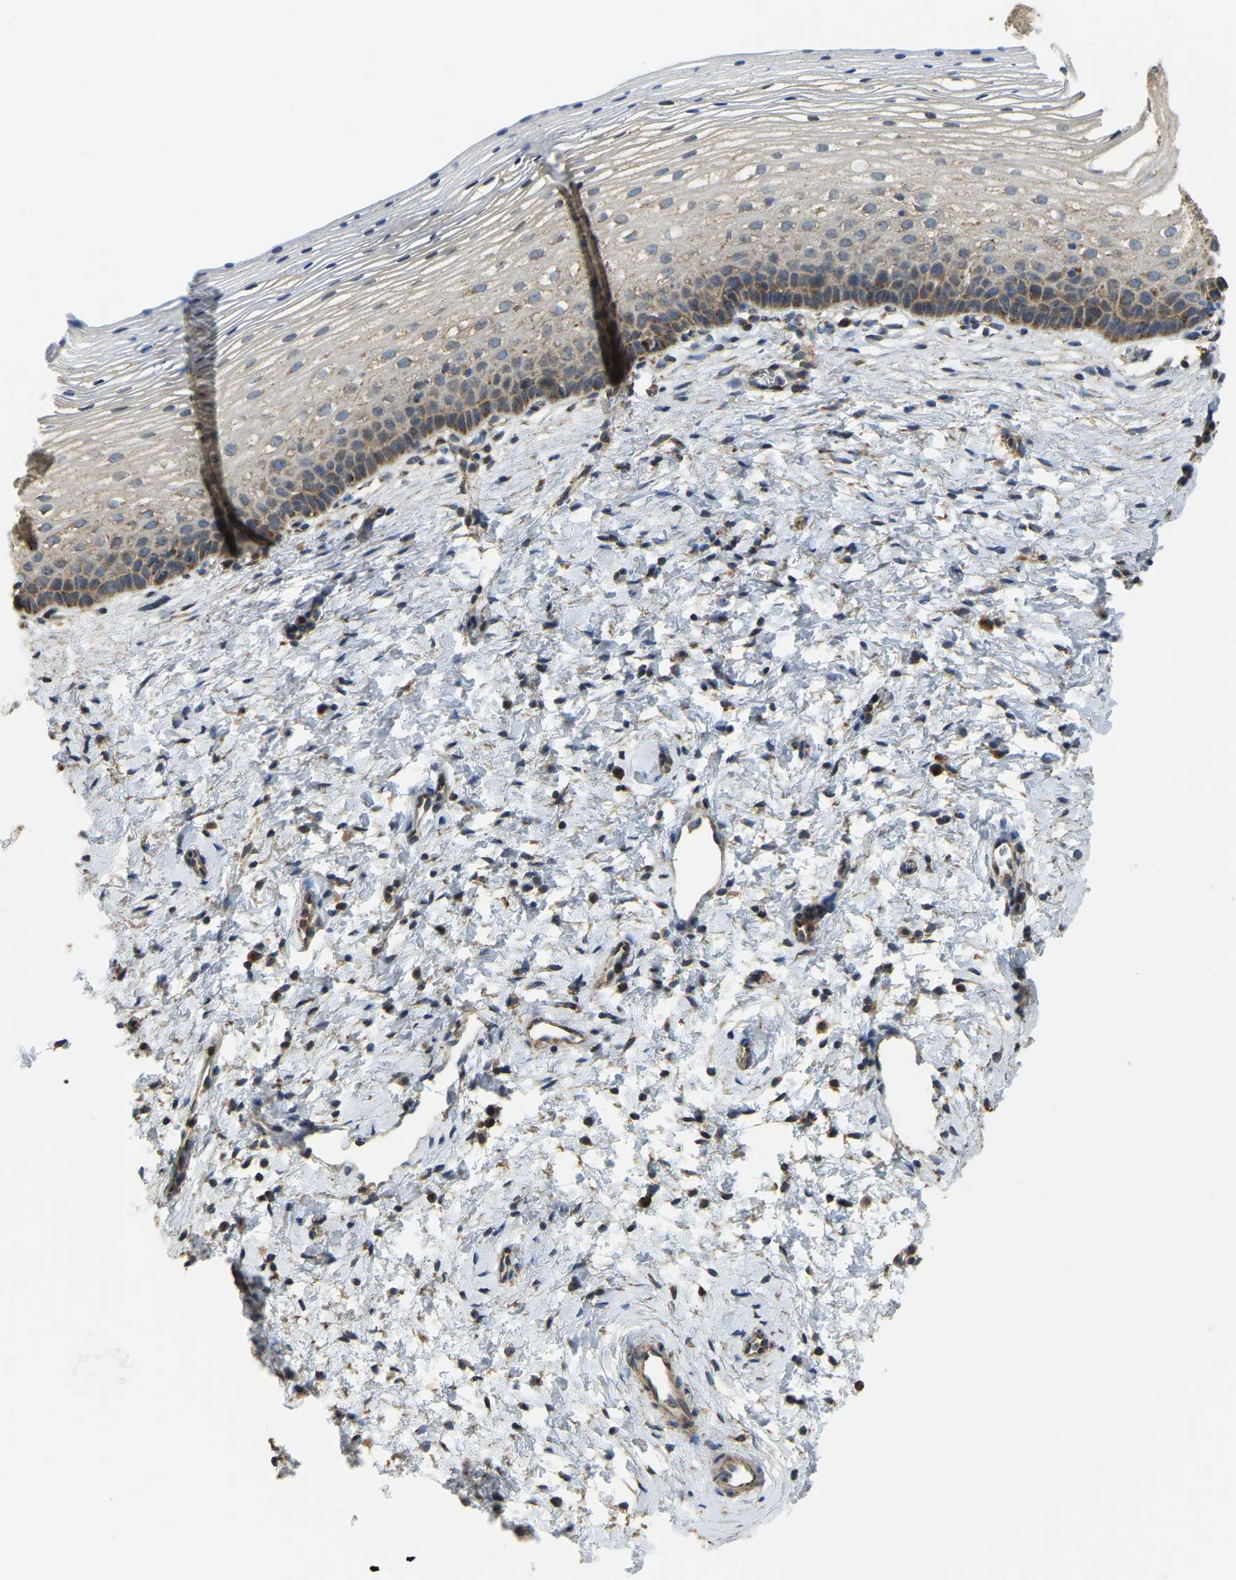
{"staining": {"intensity": "moderate", "quantity": ">75%", "location": "cytoplasmic/membranous"}, "tissue": "cervix", "cell_type": "Glandular cells", "image_type": "normal", "snomed": [{"axis": "morphology", "description": "Normal tissue, NOS"}, {"axis": "topography", "description": "Cervix"}], "caption": "A brown stain labels moderate cytoplasmic/membranous expression of a protein in glandular cells of normal human cervix. (IHC, brightfield microscopy, high magnification).", "gene": "PSMD7", "patient": {"sex": "female", "age": 72}}